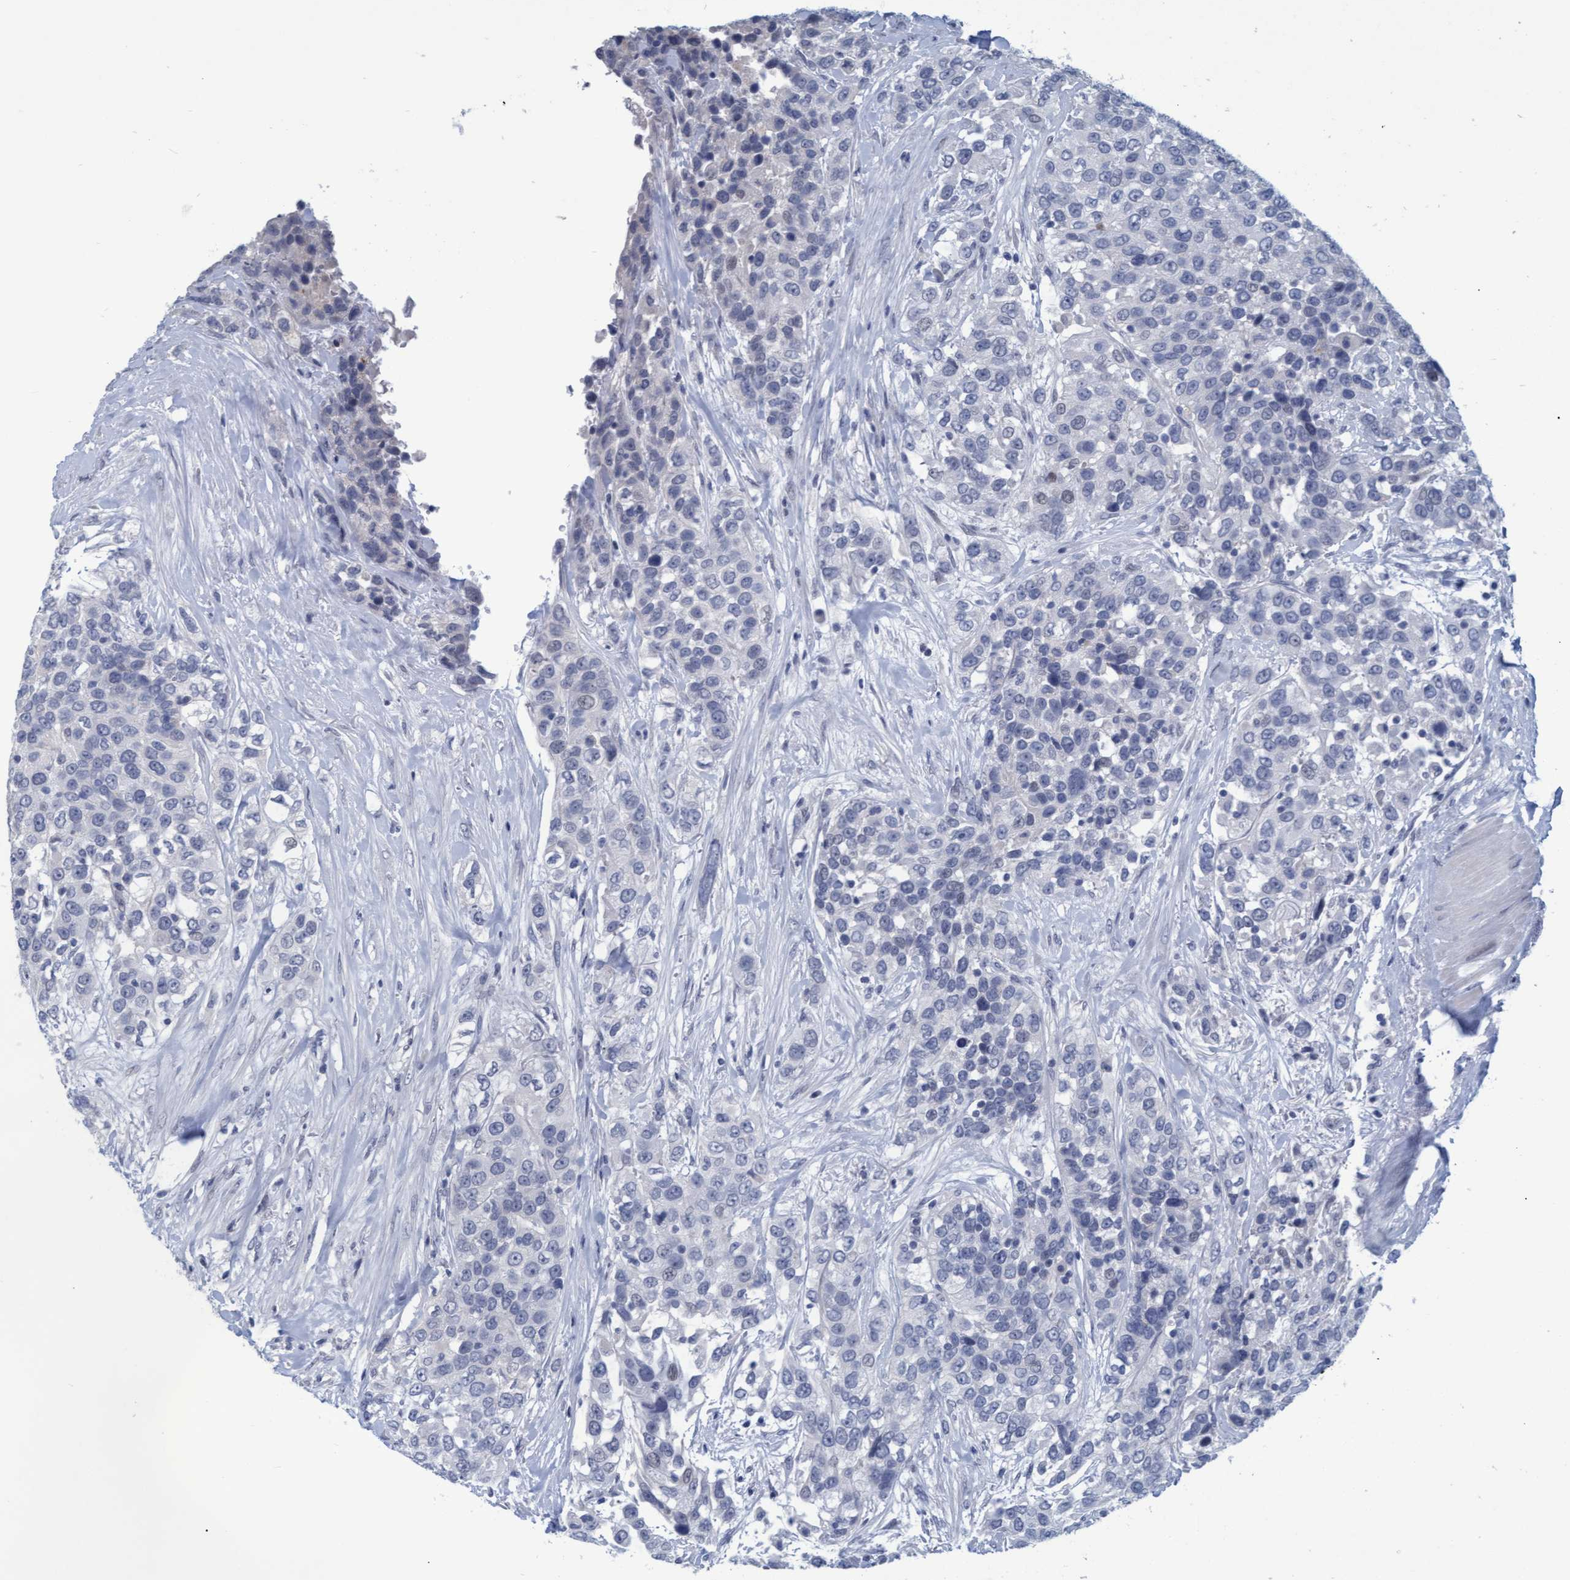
{"staining": {"intensity": "negative", "quantity": "none", "location": "none"}, "tissue": "urothelial cancer", "cell_type": "Tumor cells", "image_type": "cancer", "snomed": [{"axis": "morphology", "description": "Urothelial carcinoma, High grade"}, {"axis": "topography", "description": "Urinary bladder"}], "caption": "A high-resolution photomicrograph shows immunohistochemistry staining of urothelial cancer, which exhibits no significant staining in tumor cells. (DAB (3,3'-diaminobenzidine) immunohistochemistry, high magnification).", "gene": "PROCA1", "patient": {"sex": "female", "age": 80}}